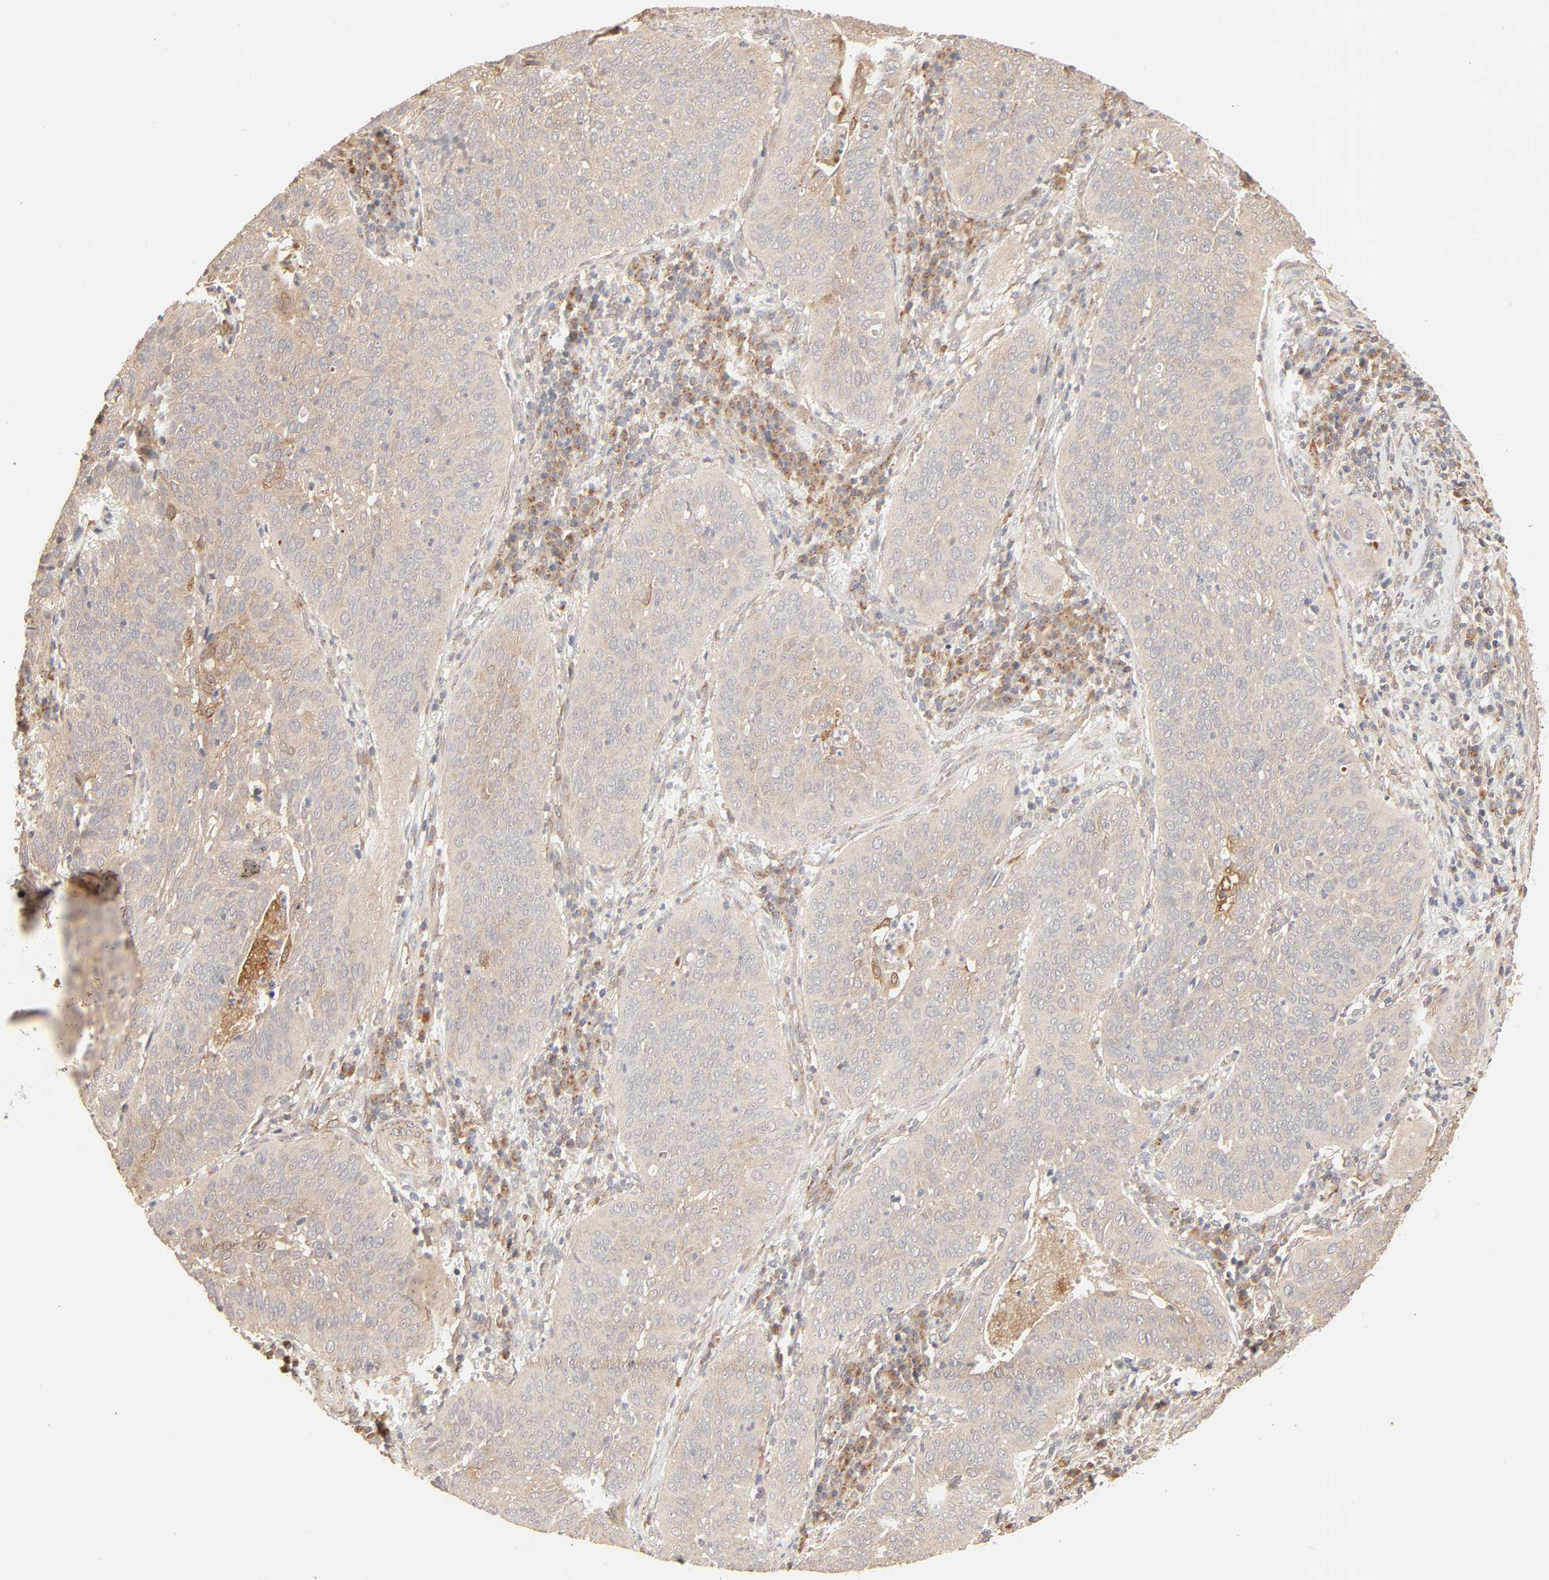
{"staining": {"intensity": "moderate", "quantity": ">75%", "location": "cytoplasmic/membranous"}, "tissue": "cervical cancer", "cell_type": "Tumor cells", "image_type": "cancer", "snomed": [{"axis": "morphology", "description": "Squamous cell carcinoma, NOS"}, {"axis": "topography", "description": "Cervix"}], "caption": "Immunohistochemical staining of human cervical cancer shows medium levels of moderate cytoplasmic/membranous protein expression in approximately >75% of tumor cells. (brown staining indicates protein expression, while blue staining denotes nuclei).", "gene": "EPS8", "patient": {"sex": "female", "age": 39}}